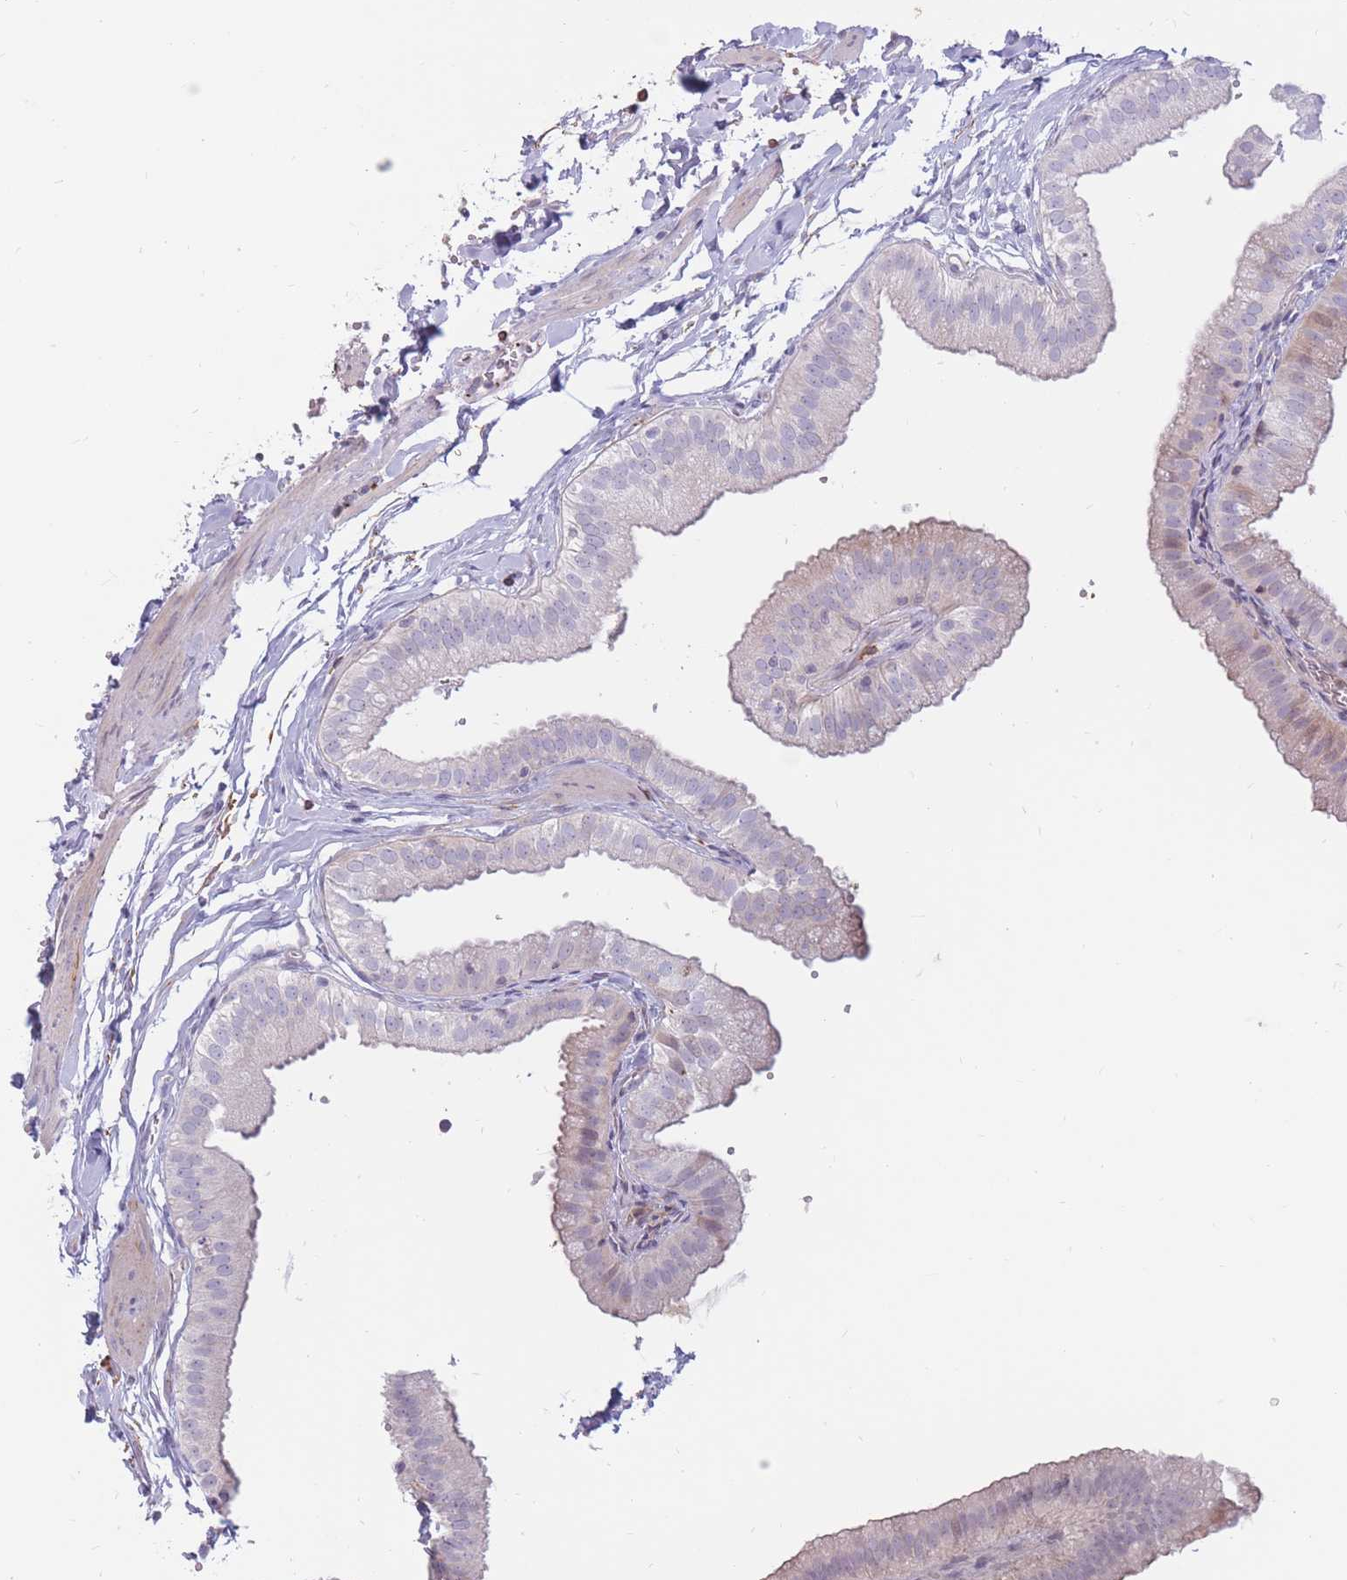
{"staining": {"intensity": "negative", "quantity": "none", "location": "none"}, "tissue": "gallbladder", "cell_type": "Glandular cells", "image_type": "normal", "snomed": [{"axis": "morphology", "description": "Normal tissue, NOS"}, {"axis": "topography", "description": "Gallbladder"}], "caption": "DAB (3,3'-diaminobenzidine) immunohistochemical staining of benign gallbladder demonstrates no significant expression in glandular cells. The staining is performed using DAB (3,3'-diaminobenzidine) brown chromogen with nuclei counter-stained in using hematoxylin.", "gene": "PTGDR", "patient": {"sex": "female", "age": 61}}